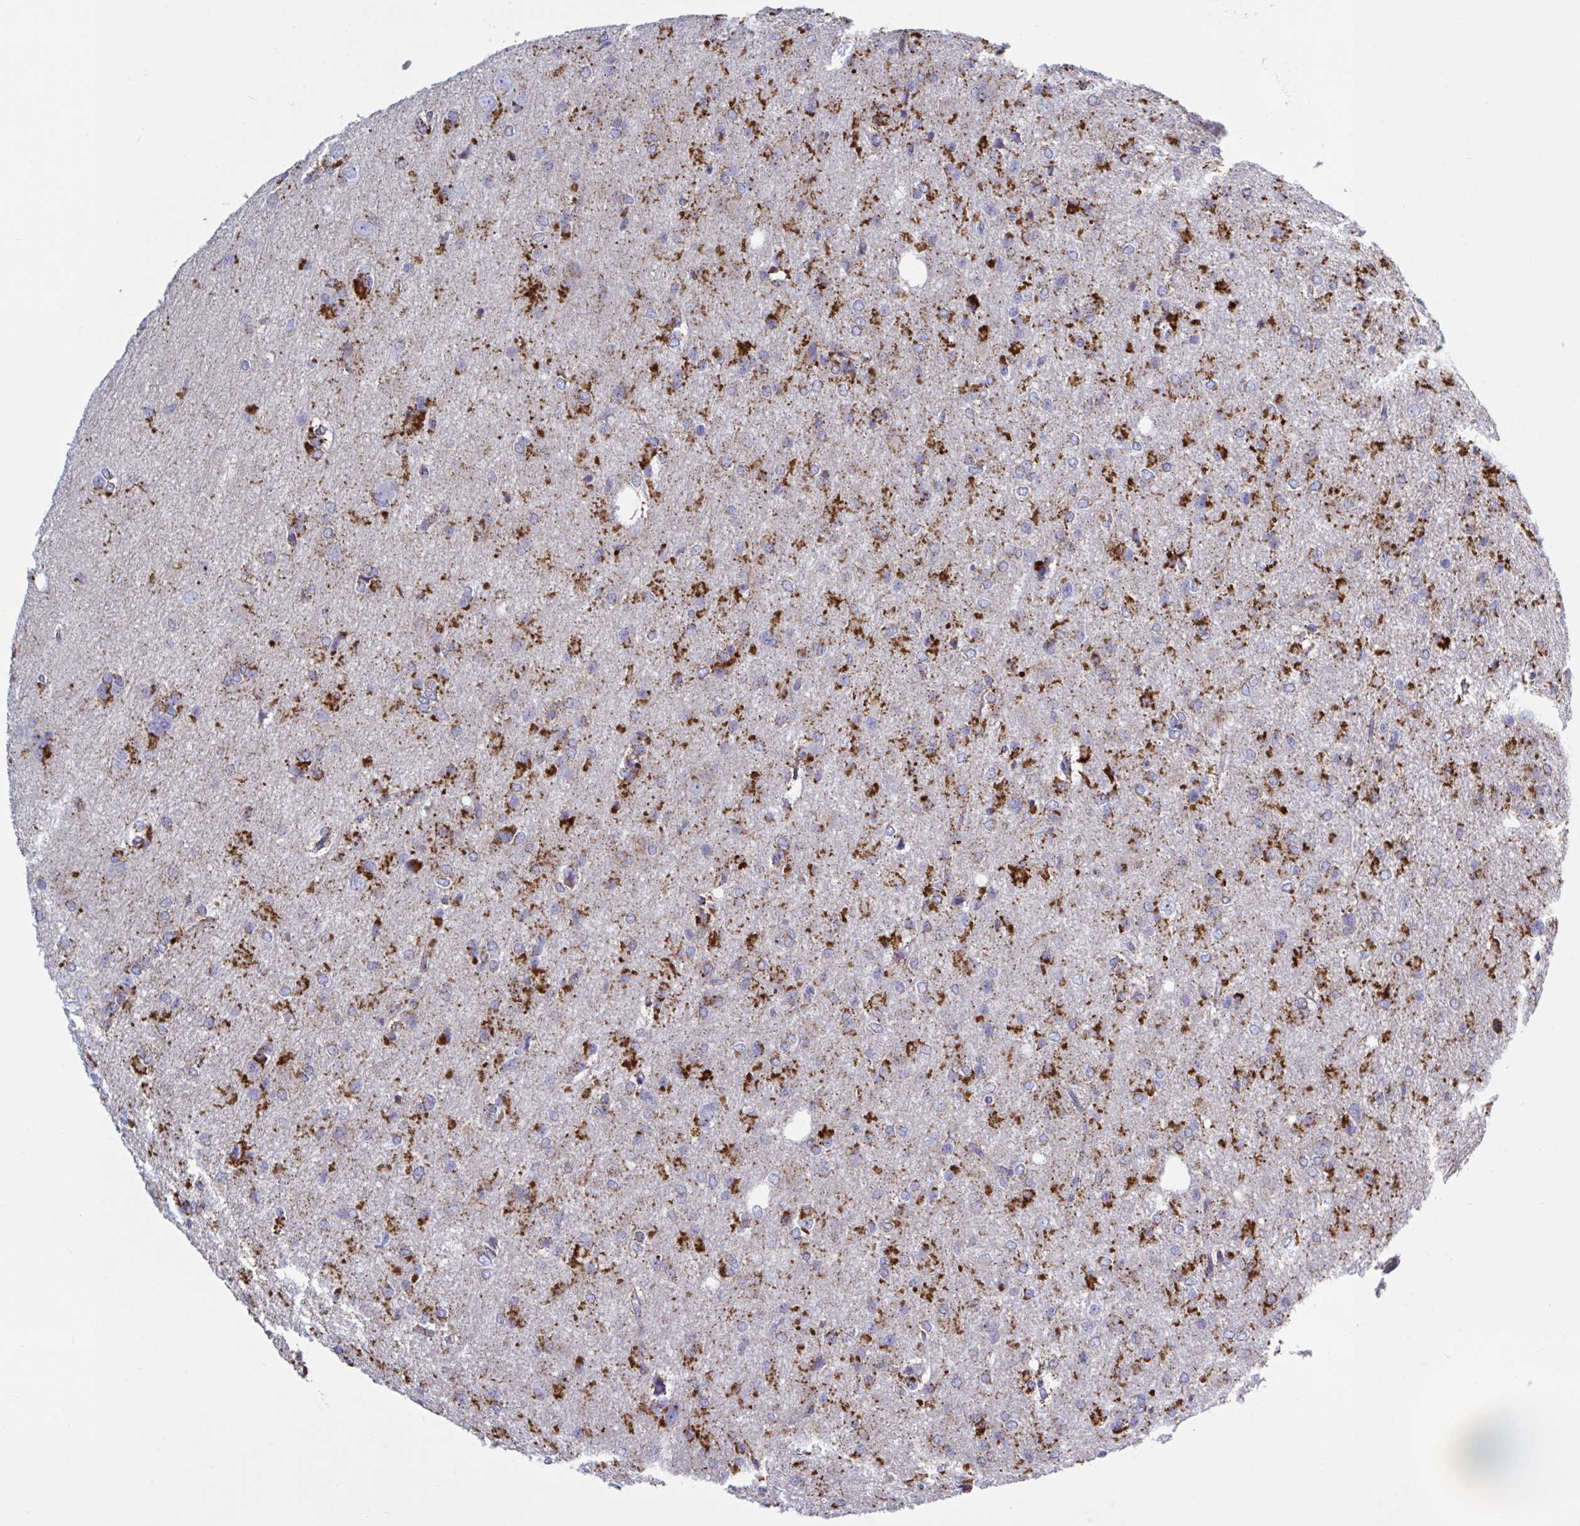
{"staining": {"intensity": "strong", "quantity": "<25%", "location": "cytoplasmic/membranous"}, "tissue": "glioma", "cell_type": "Tumor cells", "image_type": "cancer", "snomed": [{"axis": "morphology", "description": "Glioma, malignant, Low grade"}, {"axis": "topography", "description": "Brain"}], "caption": "Malignant low-grade glioma was stained to show a protein in brown. There is medium levels of strong cytoplasmic/membranous staining in about <25% of tumor cells. (Stains: DAB (3,3'-diaminobenzidine) in brown, nuclei in blue, Microscopy: brightfield microscopy at high magnification).", "gene": "HSPE1", "patient": {"sex": "male", "age": 26}}